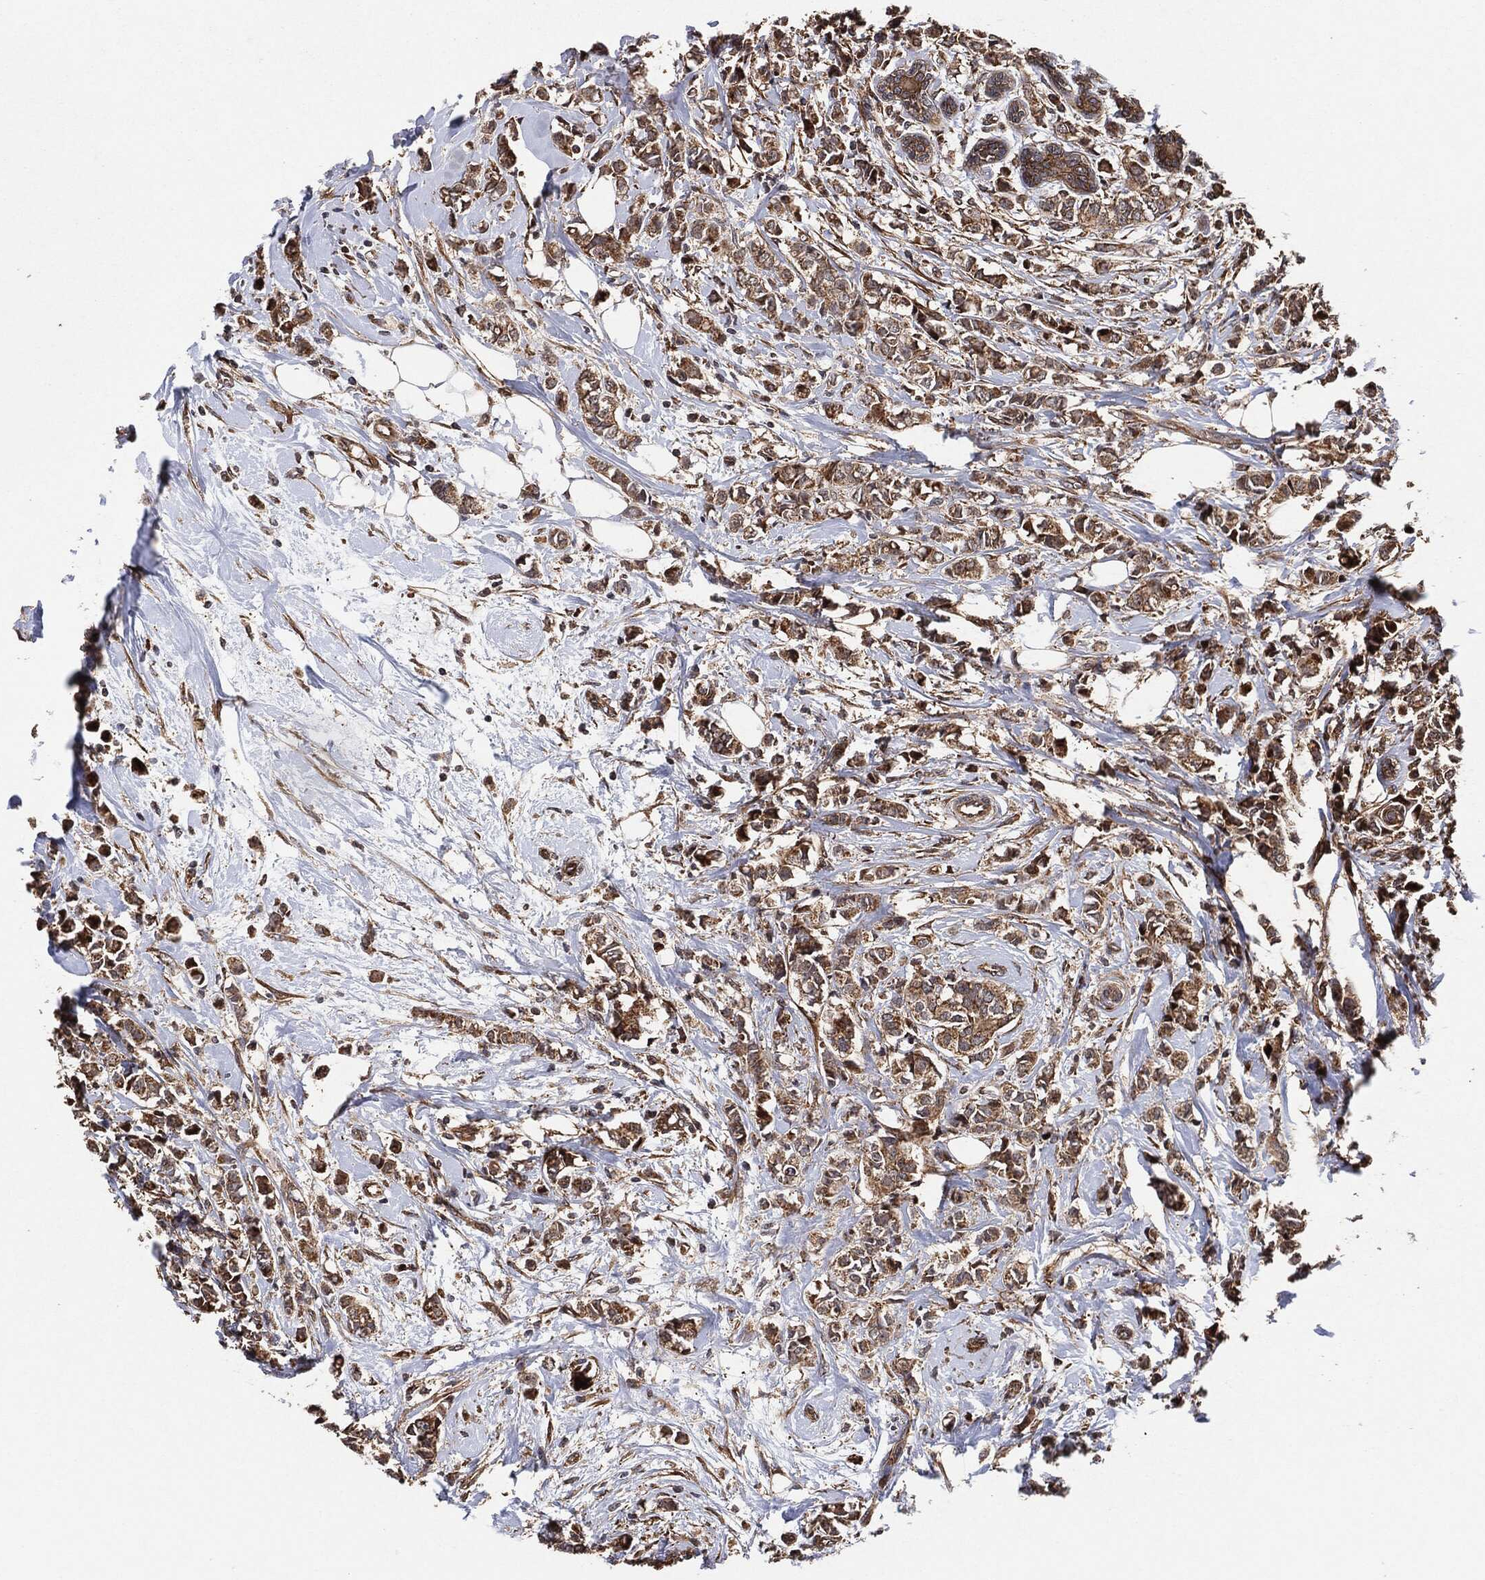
{"staining": {"intensity": "moderate", "quantity": ">75%", "location": "cytoplasmic/membranous"}, "tissue": "breast cancer", "cell_type": "Tumor cells", "image_type": "cancer", "snomed": [{"axis": "morphology", "description": "Normal tissue, NOS"}, {"axis": "morphology", "description": "Duct carcinoma"}, {"axis": "topography", "description": "Breast"}], "caption": "DAB (3,3'-diaminobenzidine) immunohistochemical staining of breast infiltrating ductal carcinoma displays moderate cytoplasmic/membranous protein staining in about >75% of tumor cells. The protein is shown in brown color, while the nuclei are stained blue.", "gene": "BCAR1", "patient": {"sex": "female", "age": 44}}